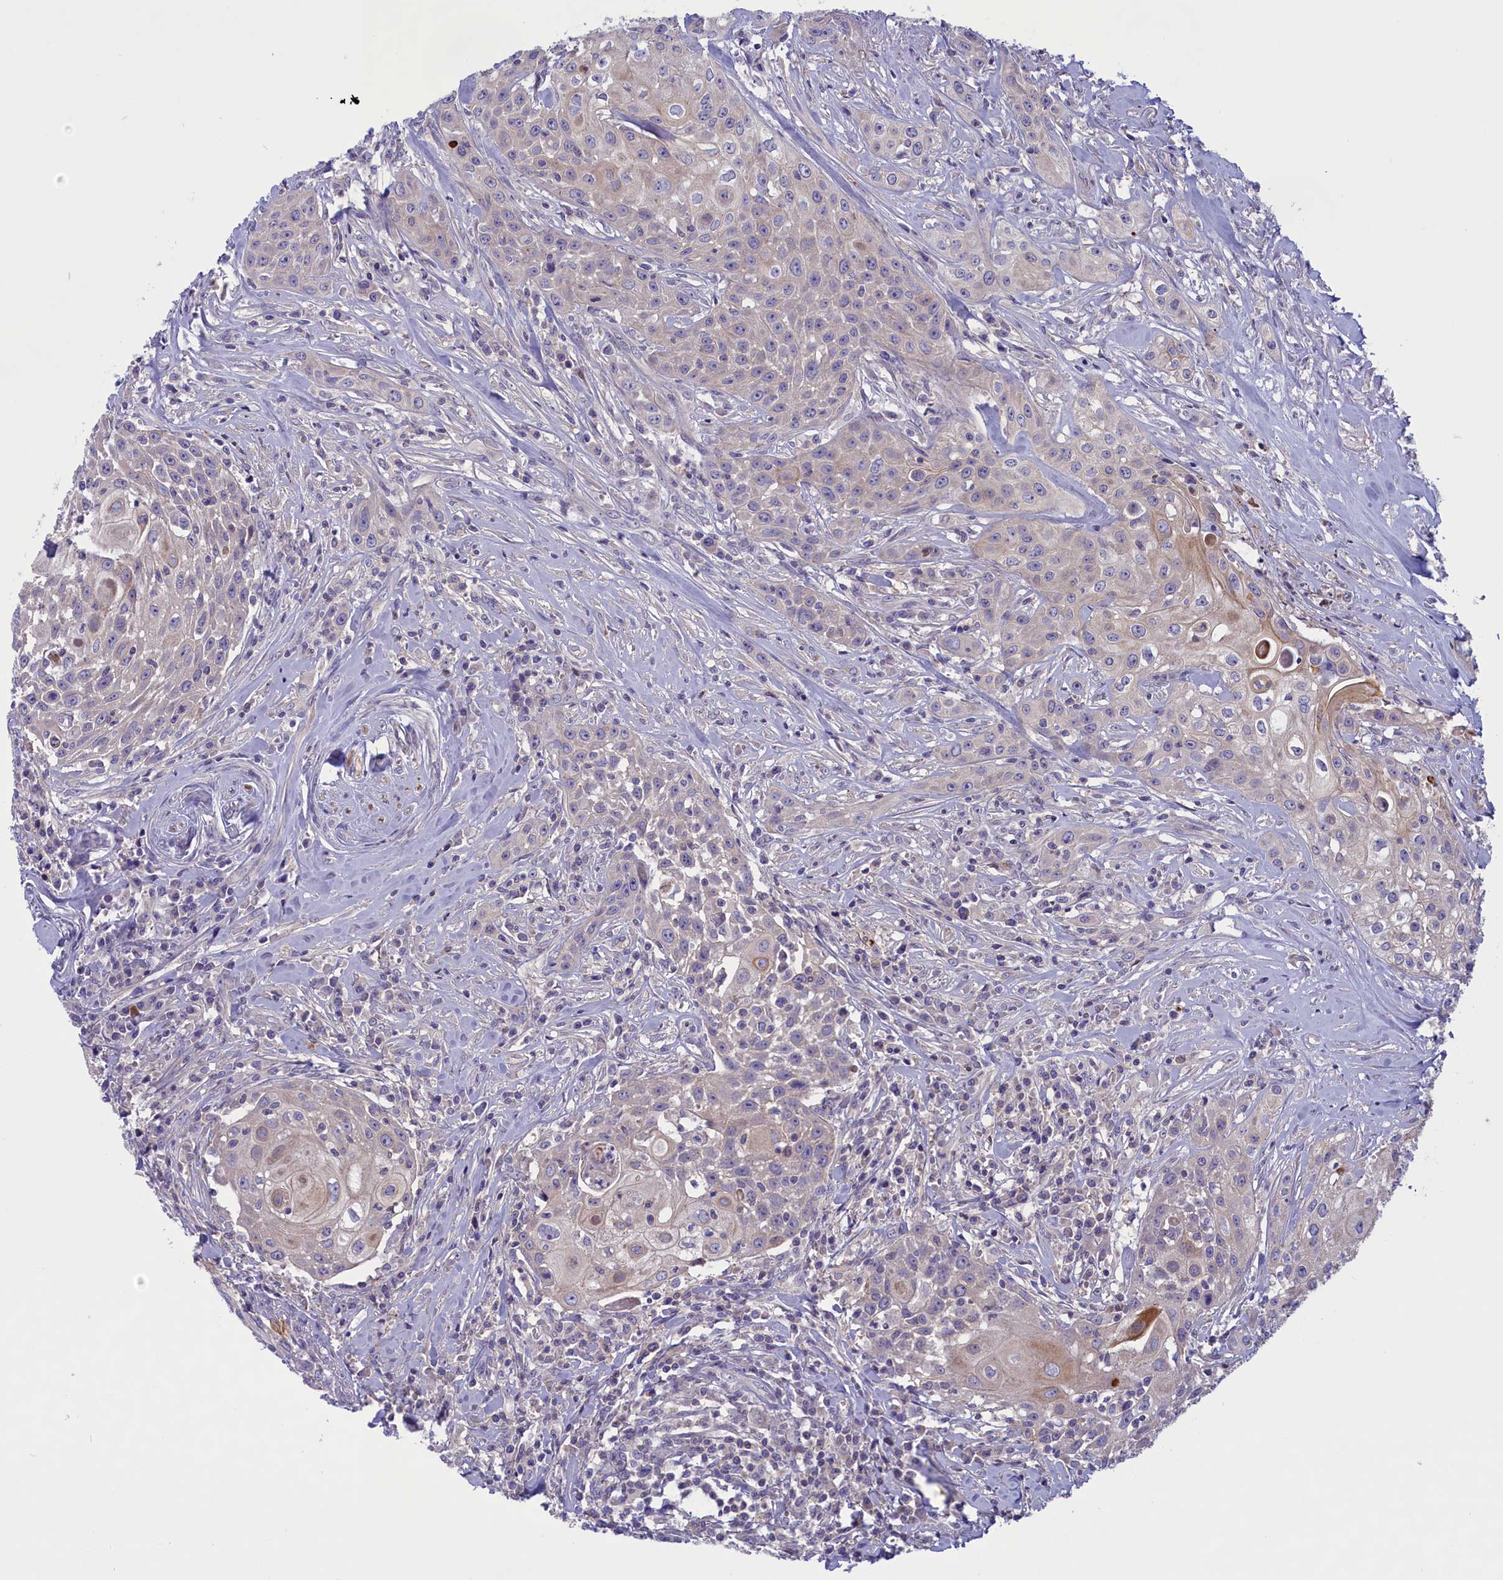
{"staining": {"intensity": "weak", "quantity": "<25%", "location": "cytoplasmic/membranous"}, "tissue": "head and neck cancer", "cell_type": "Tumor cells", "image_type": "cancer", "snomed": [{"axis": "morphology", "description": "Squamous cell carcinoma, NOS"}, {"axis": "topography", "description": "Oral tissue"}, {"axis": "topography", "description": "Head-Neck"}], "caption": "DAB (3,3'-diaminobenzidine) immunohistochemical staining of human squamous cell carcinoma (head and neck) exhibits no significant positivity in tumor cells.", "gene": "CORO2A", "patient": {"sex": "female", "age": 82}}